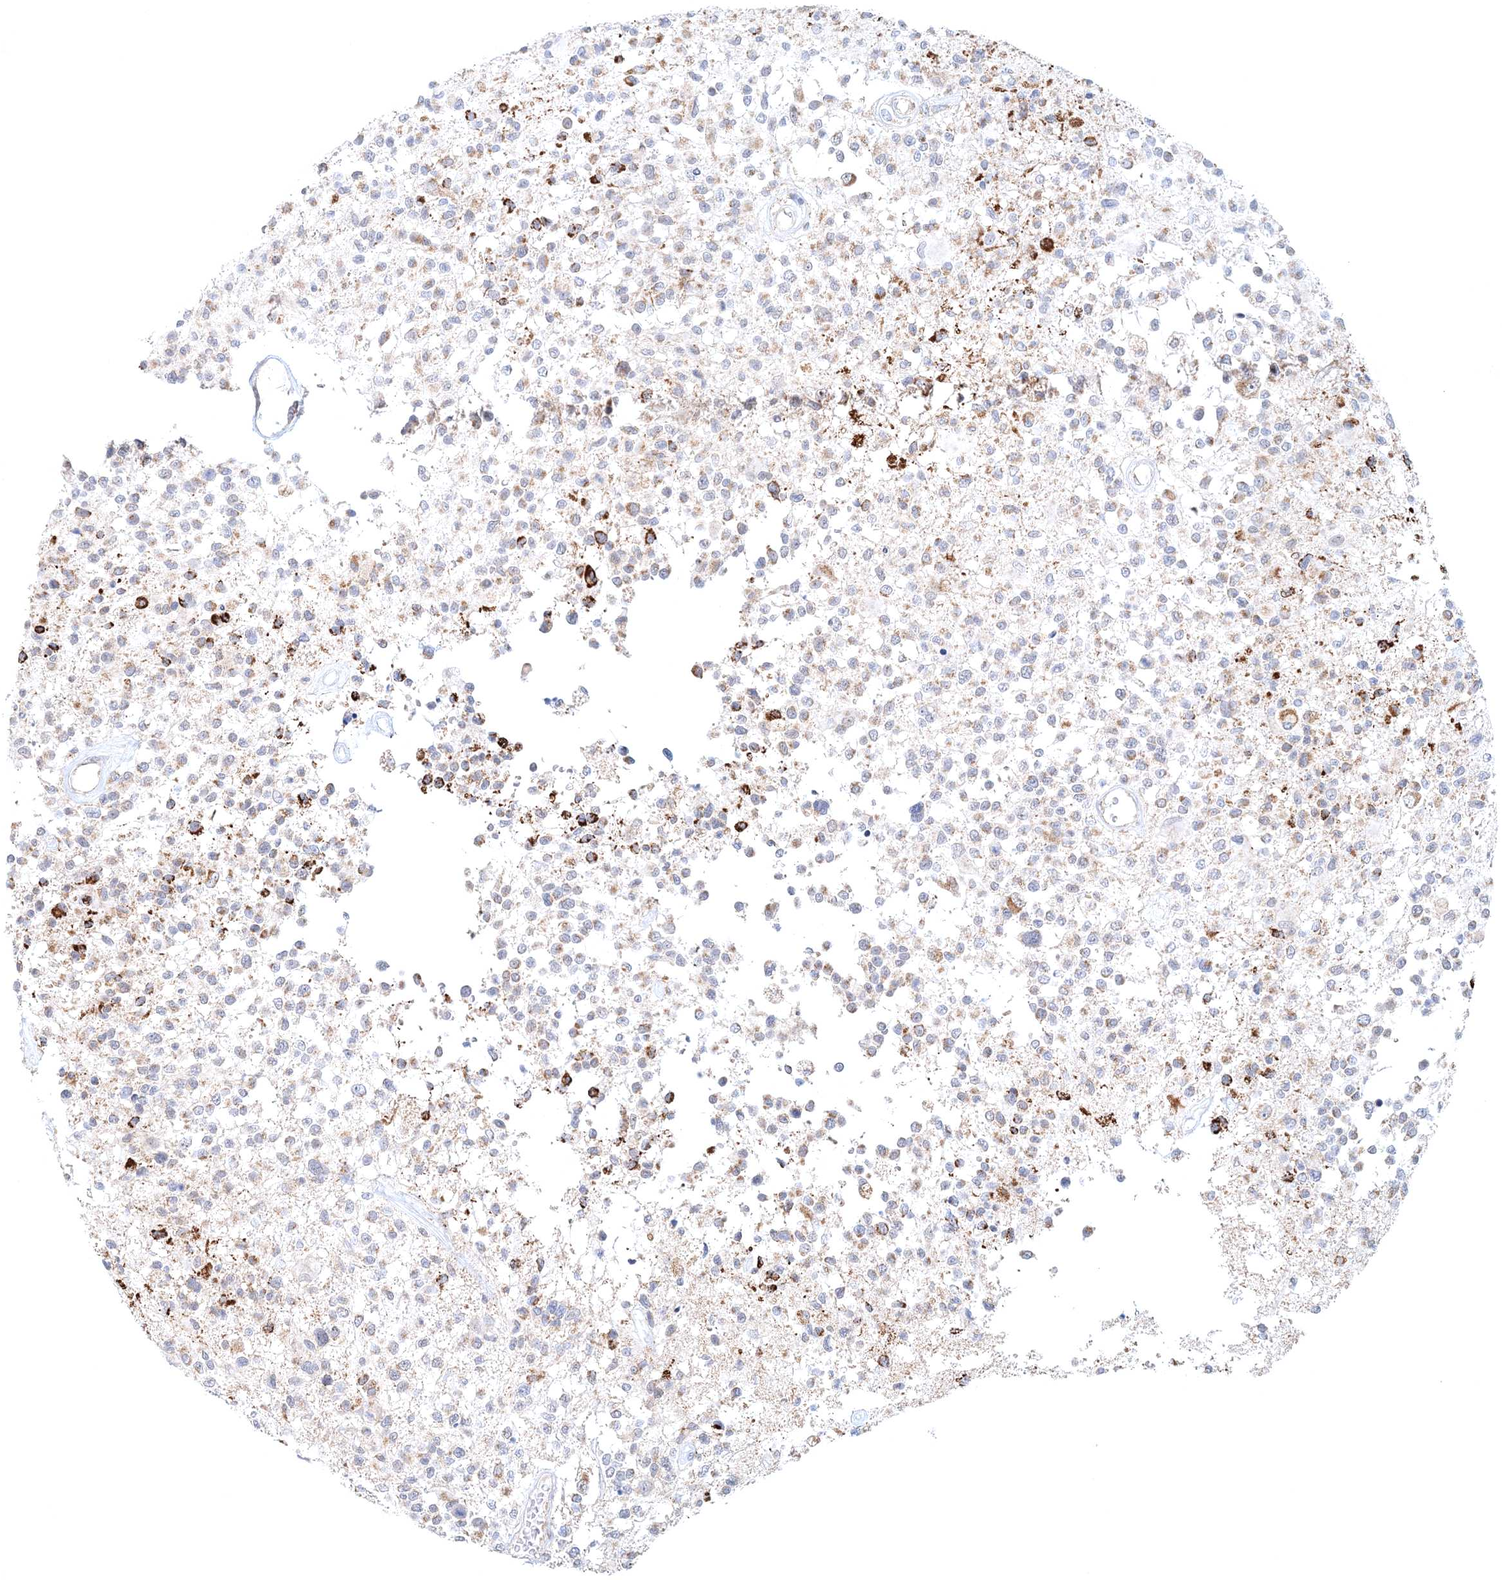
{"staining": {"intensity": "negative", "quantity": "none", "location": "none"}, "tissue": "glioma", "cell_type": "Tumor cells", "image_type": "cancer", "snomed": [{"axis": "morphology", "description": "Glioma, malignant, High grade"}, {"axis": "morphology", "description": "Glioblastoma, NOS"}, {"axis": "topography", "description": "Brain"}], "caption": "Tumor cells are negative for protein expression in human malignant glioma (high-grade).", "gene": "RNF150", "patient": {"sex": "male", "age": 60}}